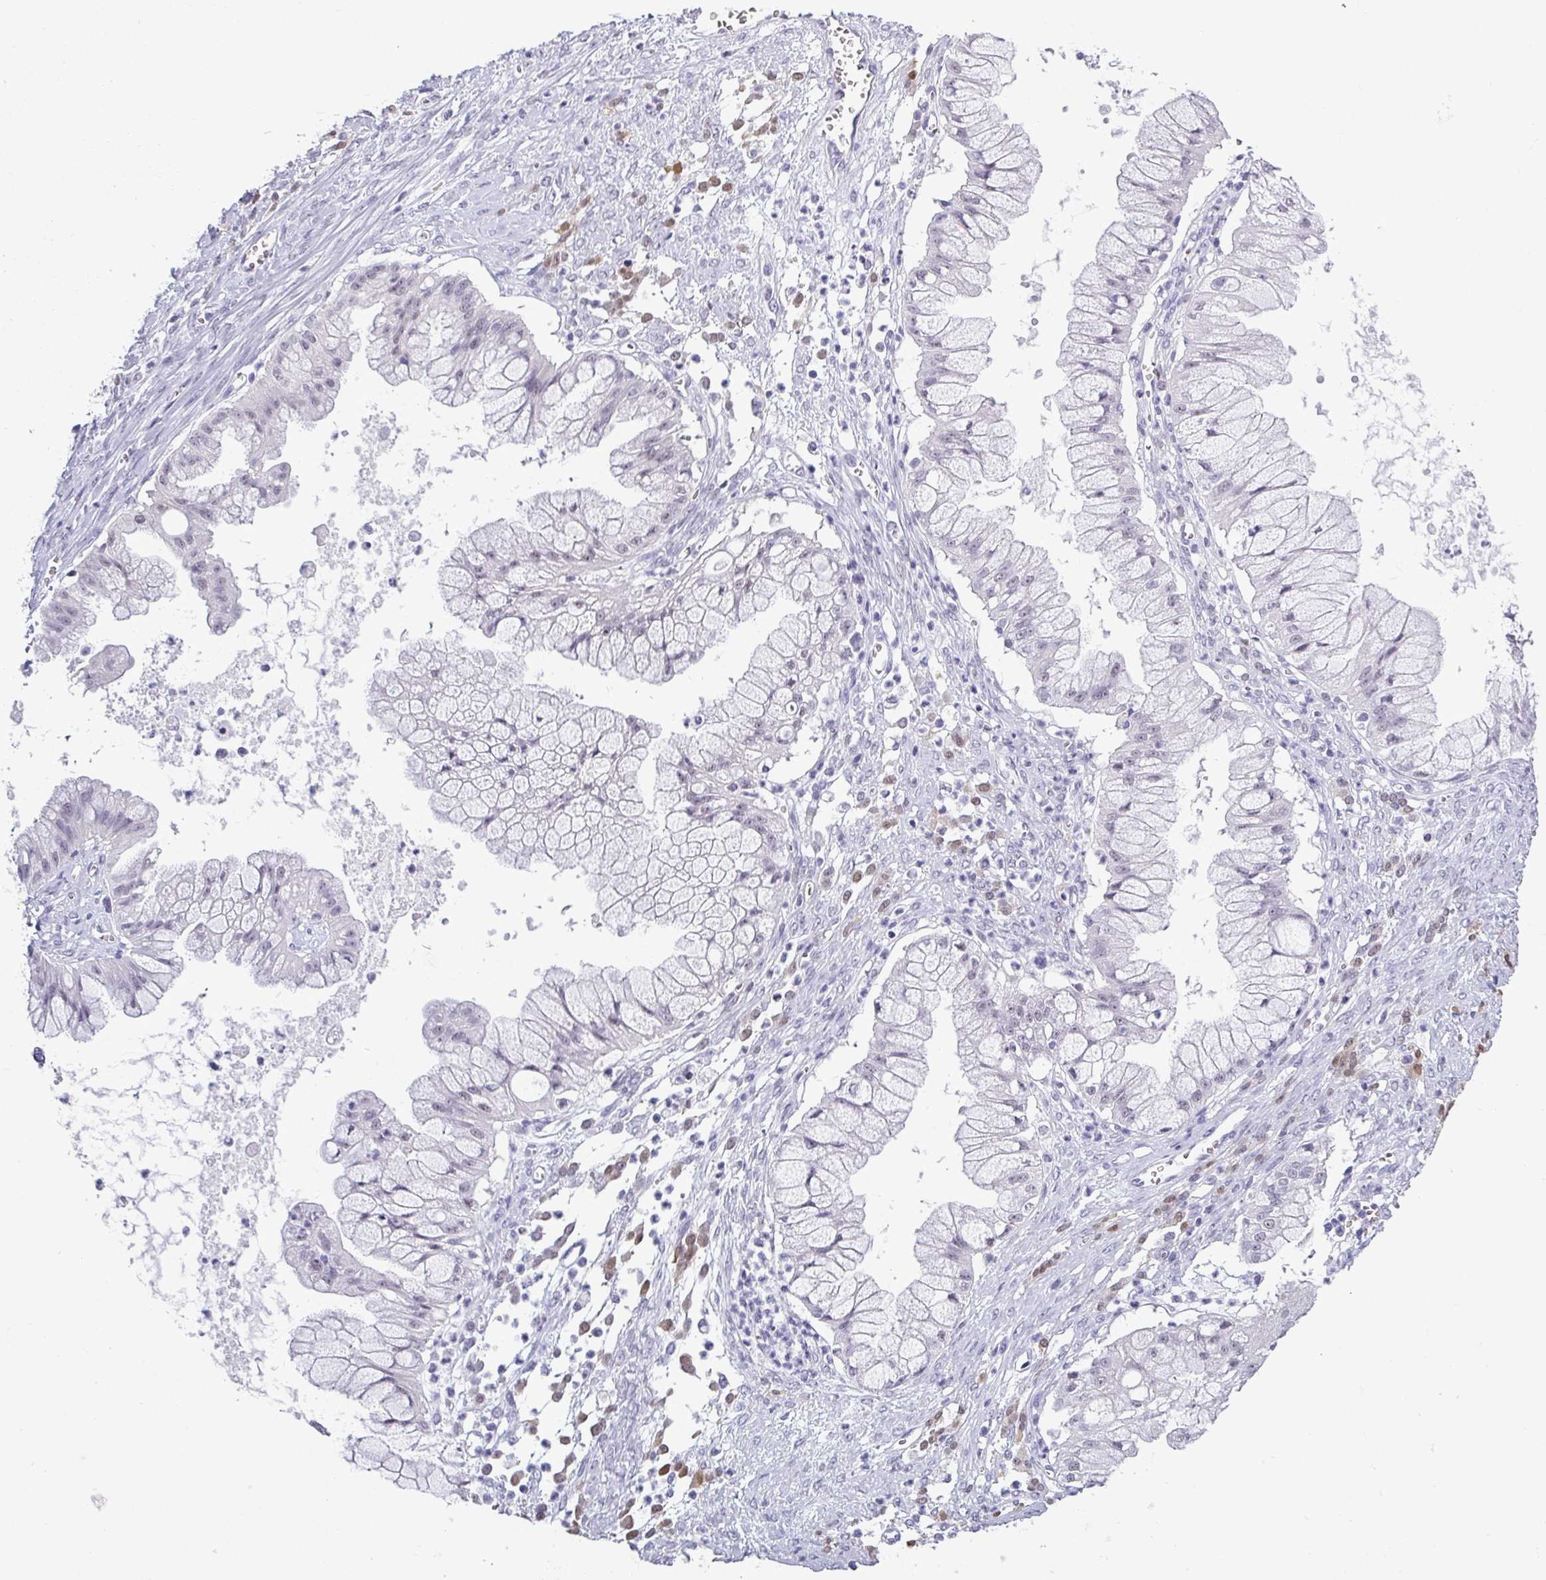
{"staining": {"intensity": "weak", "quantity": "<25%", "location": "nuclear"}, "tissue": "ovarian cancer", "cell_type": "Tumor cells", "image_type": "cancer", "snomed": [{"axis": "morphology", "description": "Cystadenocarcinoma, mucinous, NOS"}, {"axis": "topography", "description": "Ovary"}], "caption": "Ovarian cancer (mucinous cystadenocarcinoma) stained for a protein using IHC reveals no positivity tumor cells.", "gene": "SRGAP1", "patient": {"sex": "female", "age": 70}}